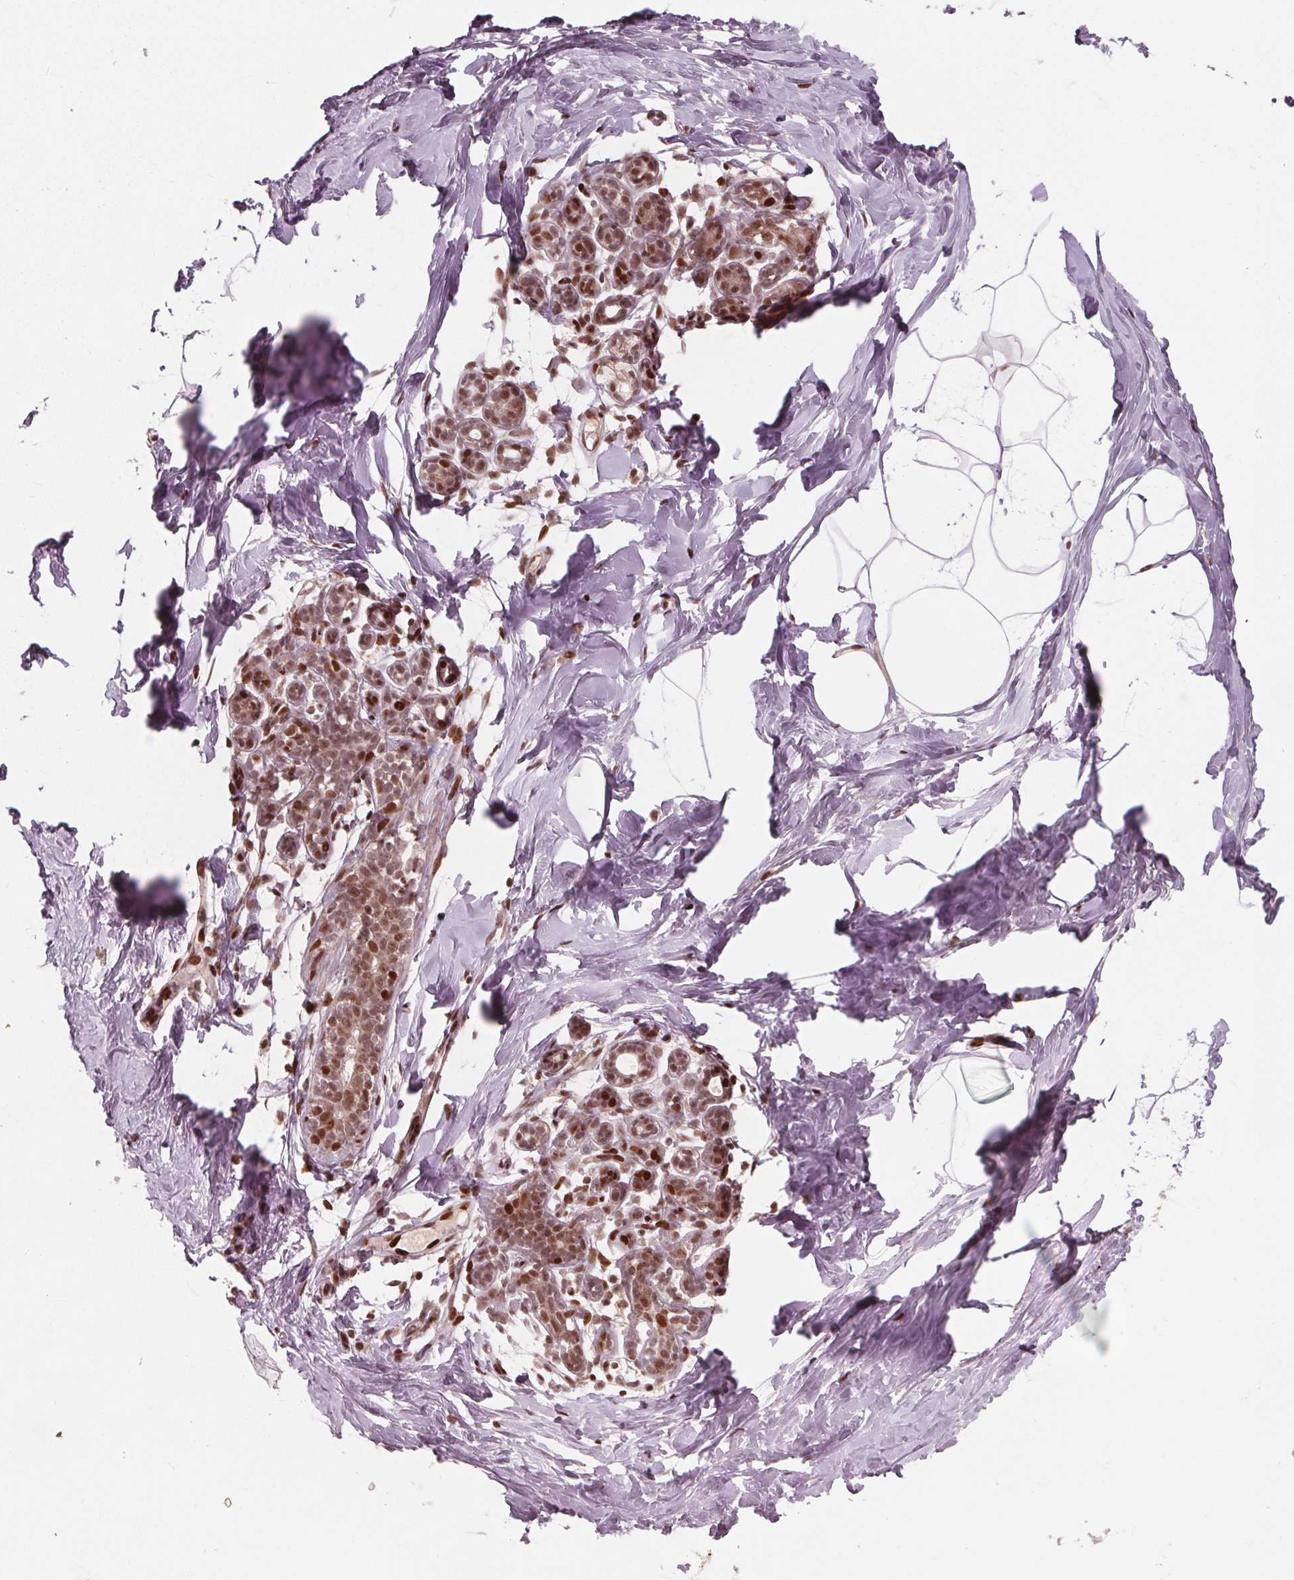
{"staining": {"intensity": "moderate", "quantity": "25%-75%", "location": "nuclear"}, "tissue": "breast", "cell_type": "Adipocytes", "image_type": "normal", "snomed": [{"axis": "morphology", "description": "Normal tissue, NOS"}, {"axis": "topography", "description": "Breast"}], "caption": "About 25%-75% of adipocytes in normal breast demonstrate moderate nuclear protein staining as visualized by brown immunohistochemical staining.", "gene": "SNRNP35", "patient": {"sex": "female", "age": 32}}